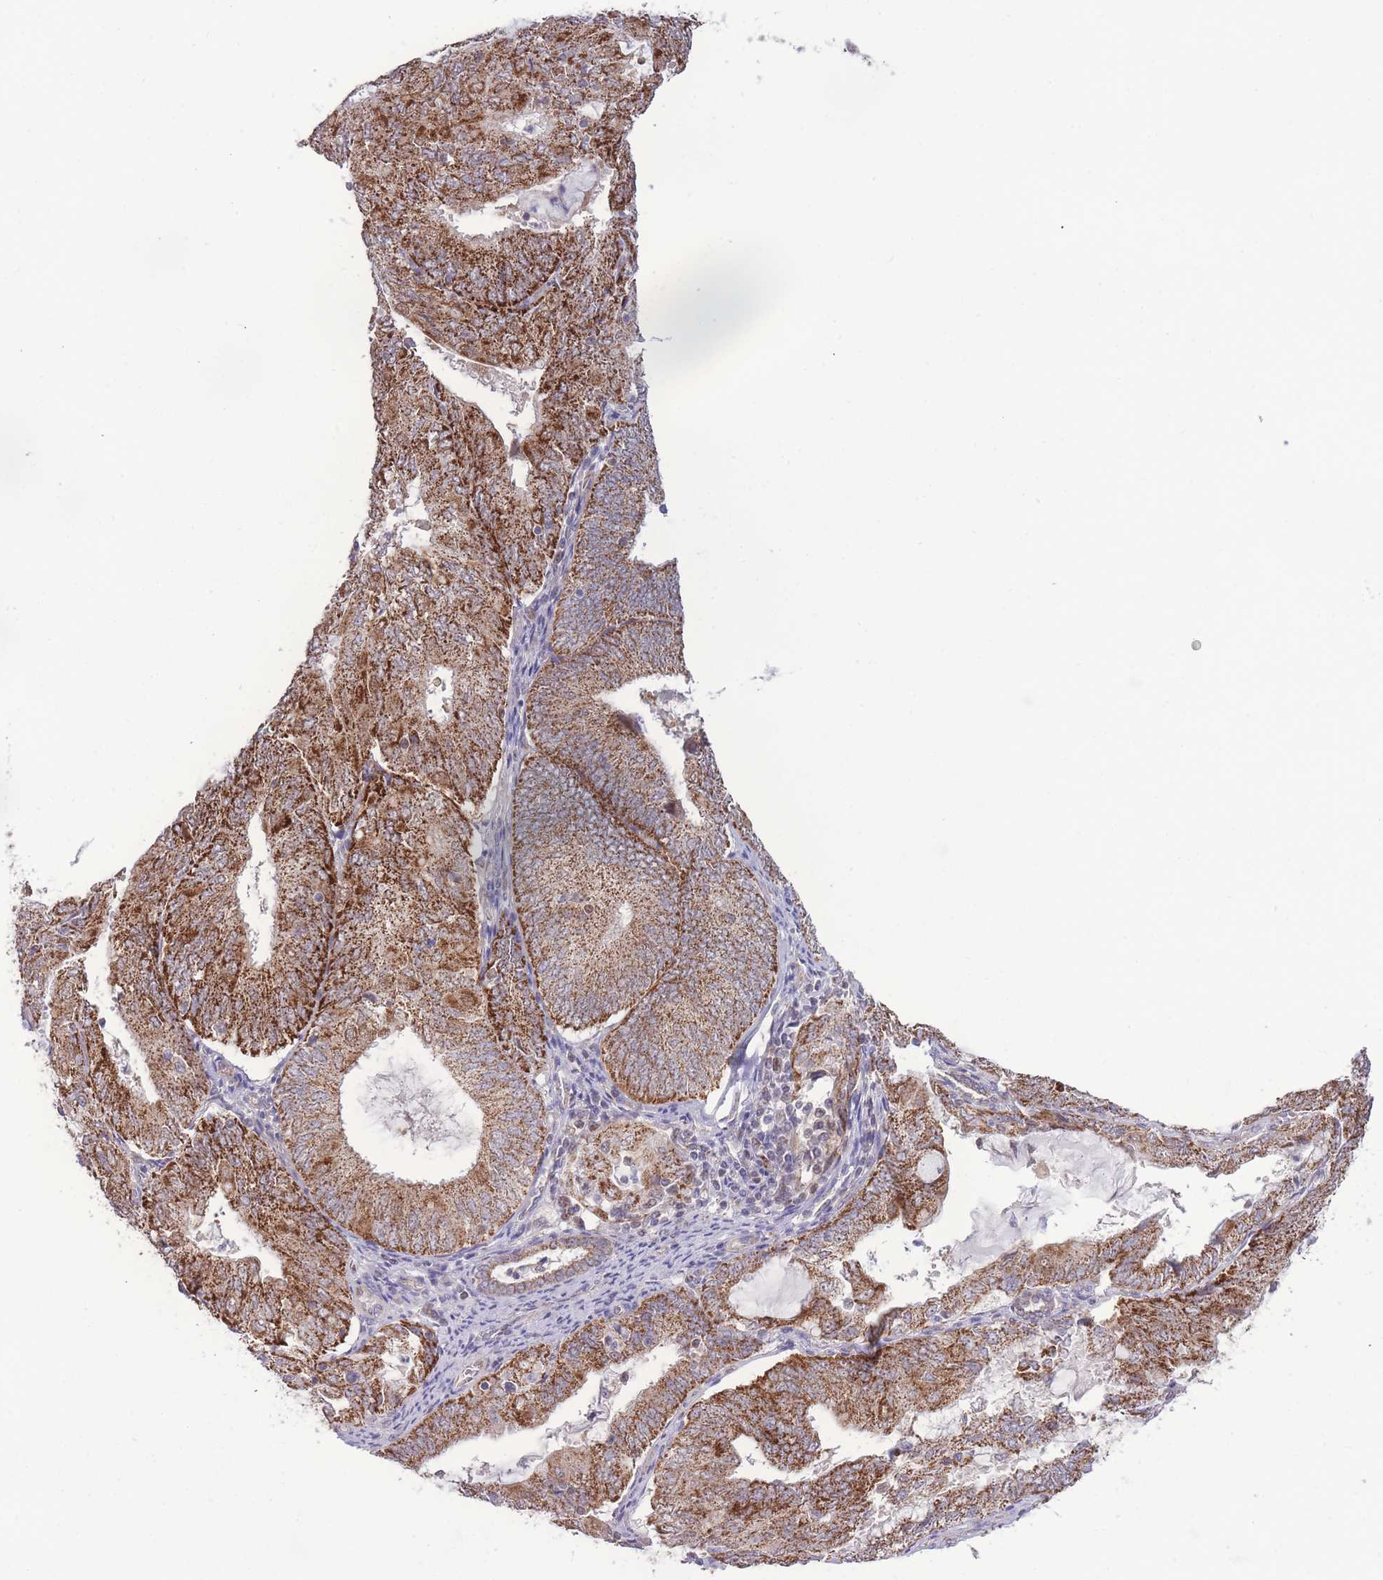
{"staining": {"intensity": "strong", "quantity": ">75%", "location": "cytoplasmic/membranous"}, "tissue": "endometrial cancer", "cell_type": "Tumor cells", "image_type": "cancer", "snomed": [{"axis": "morphology", "description": "Adenocarcinoma, NOS"}, {"axis": "topography", "description": "Endometrium"}], "caption": "Immunohistochemistry micrograph of neoplastic tissue: human endometrial adenocarcinoma stained using IHC reveals high levels of strong protein expression localized specifically in the cytoplasmic/membranous of tumor cells, appearing as a cytoplasmic/membranous brown color.", "gene": "MCIDAS", "patient": {"sex": "female", "age": 81}}